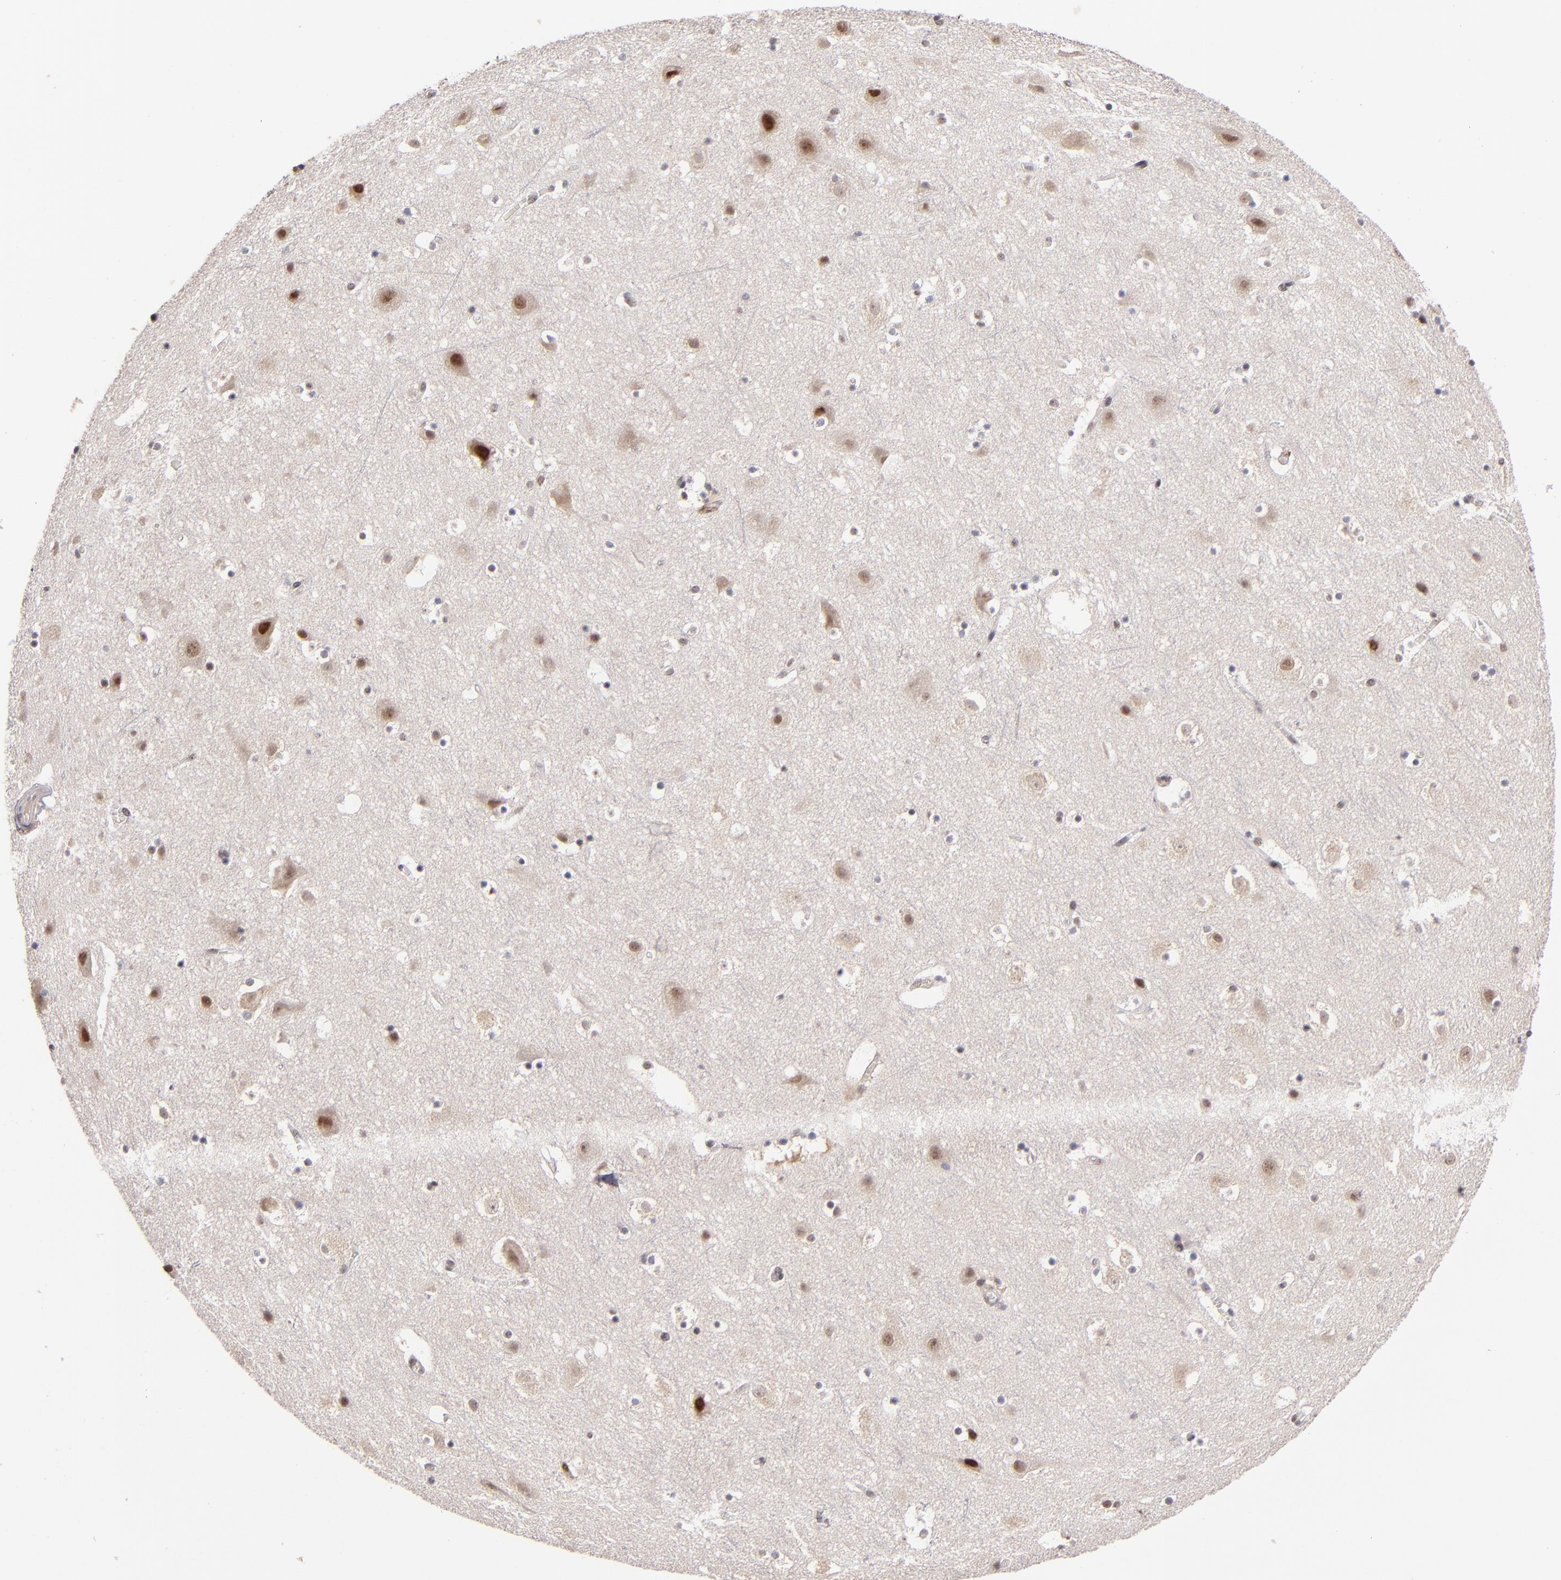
{"staining": {"intensity": "negative", "quantity": "none", "location": "none"}, "tissue": "cerebral cortex", "cell_type": "Endothelial cells", "image_type": "normal", "snomed": [{"axis": "morphology", "description": "Normal tissue, NOS"}, {"axis": "topography", "description": "Cerebral cortex"}], "caption": "Endothelial cells show no significant positivity in unremarkable cerebral cortex.", "gene": "PCNX4", "patient": {"sex": "male", "age": 45}}